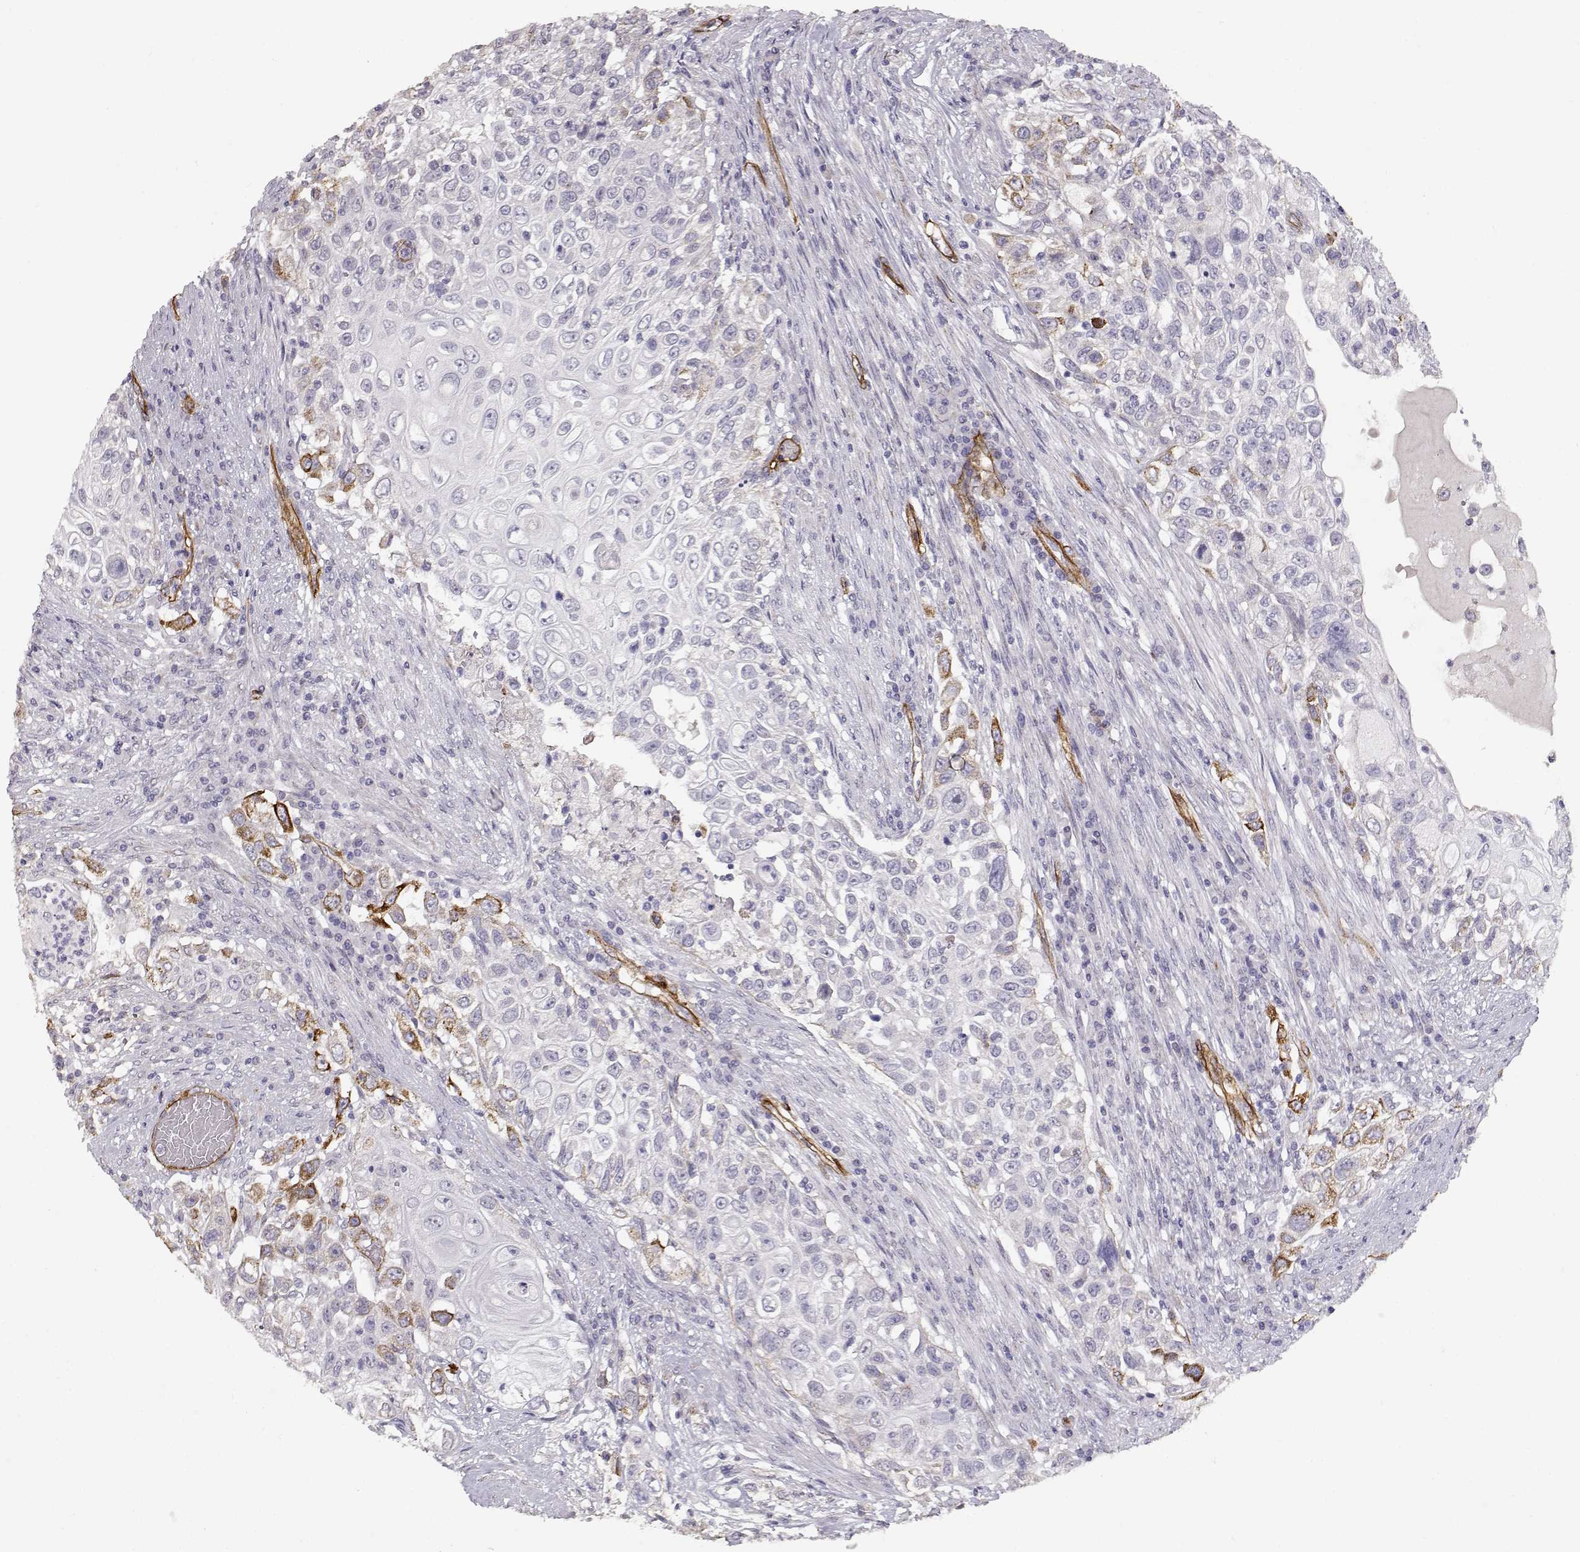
{"staining": {"intensity": "negative", "quantity": "none", "location": "none"}, "tissue": "urothelial cancer", "cell_type": "Tumor cells", "image_type": "cancer", "snomed": [{"axis": "morphology", "description": "Urothelial carcinoma, High grade"}, {"axis": "topography", "description": "Urinary bladder"}], "caption": "Human urothelial cancer stained for a protein using IHC exhibits no expression in tumor cells.", "gene": "LAMC1", "patient": {"sex": "female", "age": 56}}